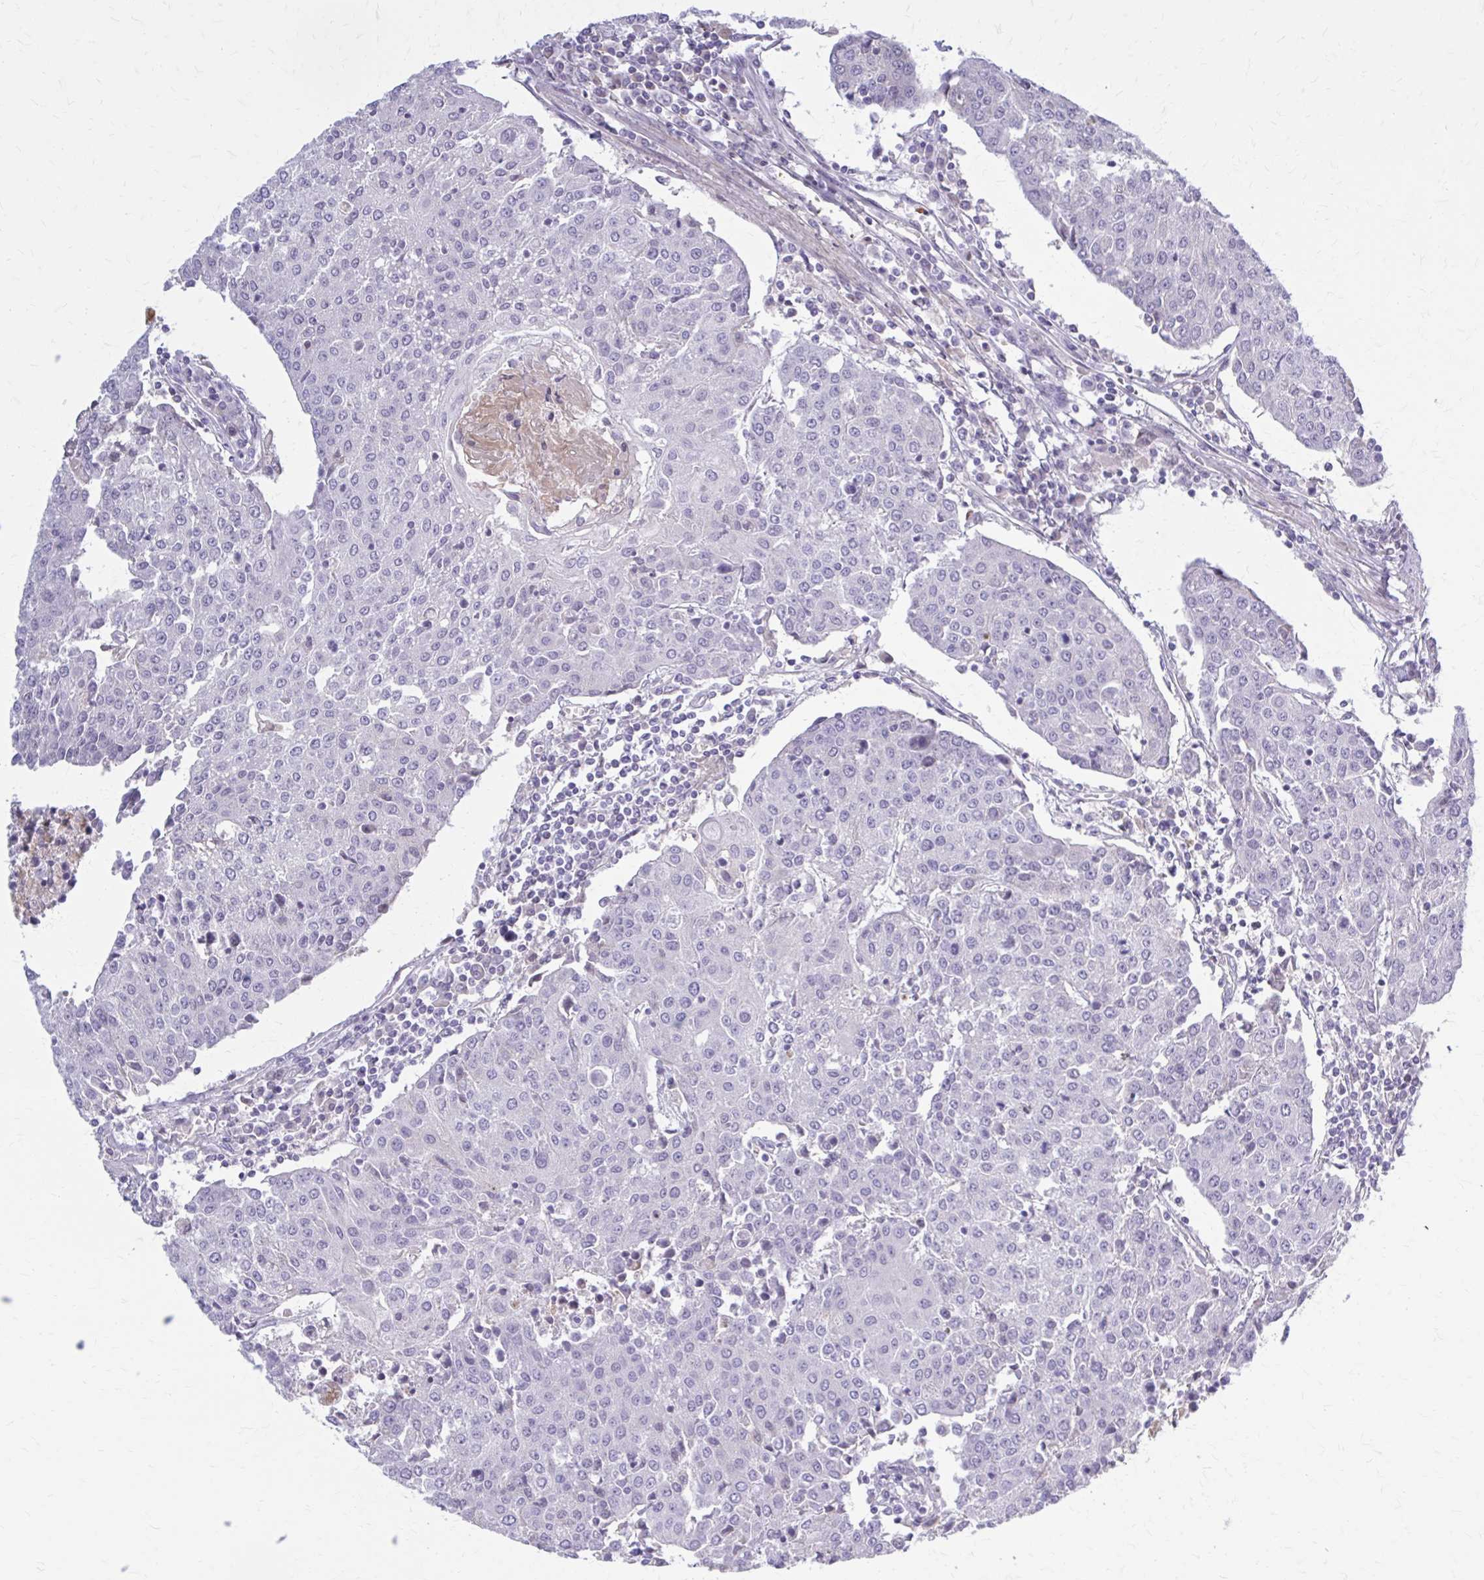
{"staining": {"intensity": "negative", "quantity": "none", "location": "none"}, "tissue": "urothelial cancer", "cell_type": "Tumor cells", "image_type": "cancer", "snomed": [{"axis": "morphology", "description": "Urothelial carcinoma, High grade"}, {"axis": "topography", "description": "Urinary bladder"}], "caption": "The histopathology image displays no staining of tumor cells in urothelial cancer.", "gene": "SERPIND1", "patient": {"sex": "female", "age": 85}}